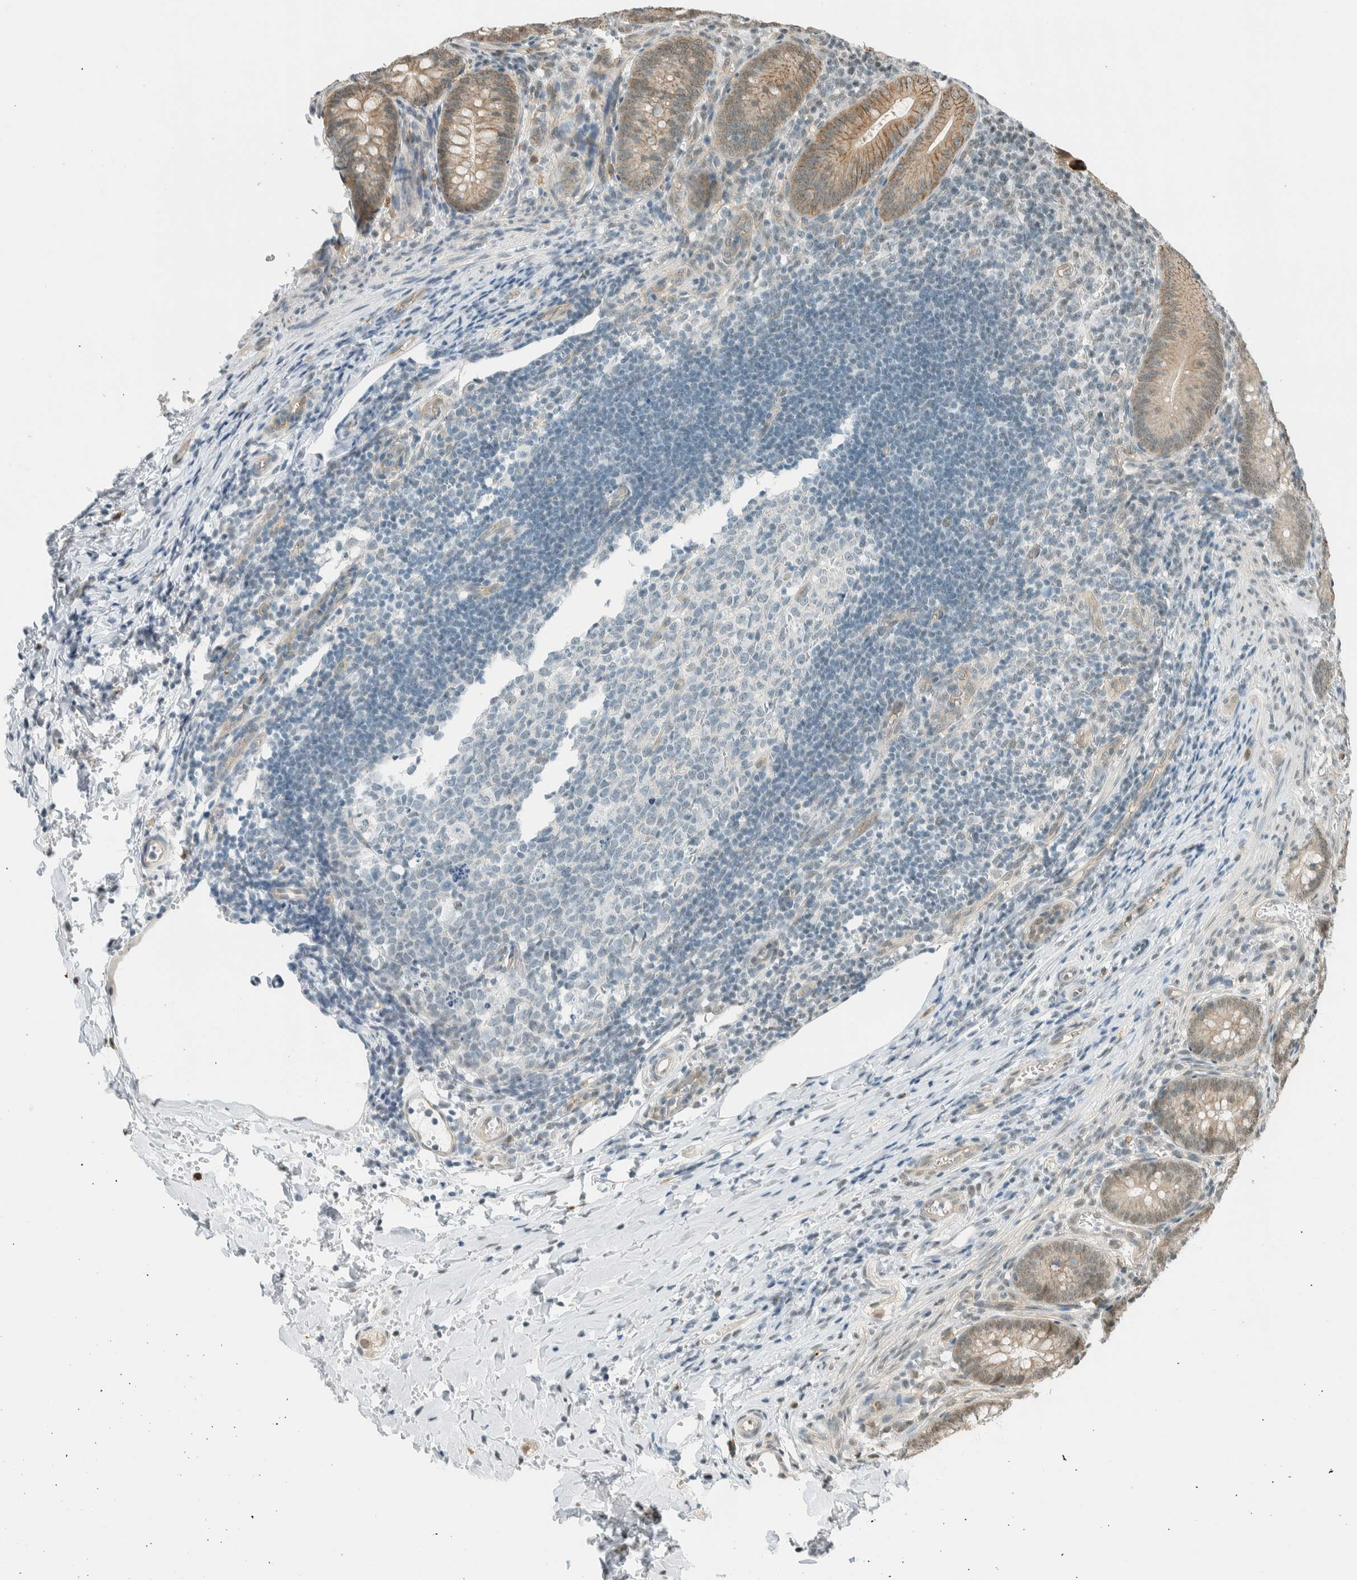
{"staining": {"intensity": "weak", "quantity": ">75%", "location": "cytoplasmic/membranous,nuclear"}, "tissue": "appendix", "cell_type": "Glandular cells", "image_type": "normal", "snomed": [{"axis": "morphology", "description": "Normal tissue, NOS"}, {"axis": "topography", "description": "Appendix"}], "caption": "Approximately >75% of glandular cells in benign human appendix show weak cytoplasmic/membranous,nuclear protein expression as visualized by brown immunohistochemical staining.", "gene": "NIBAN2", "patient": {"sex": "male", "age": 1}}